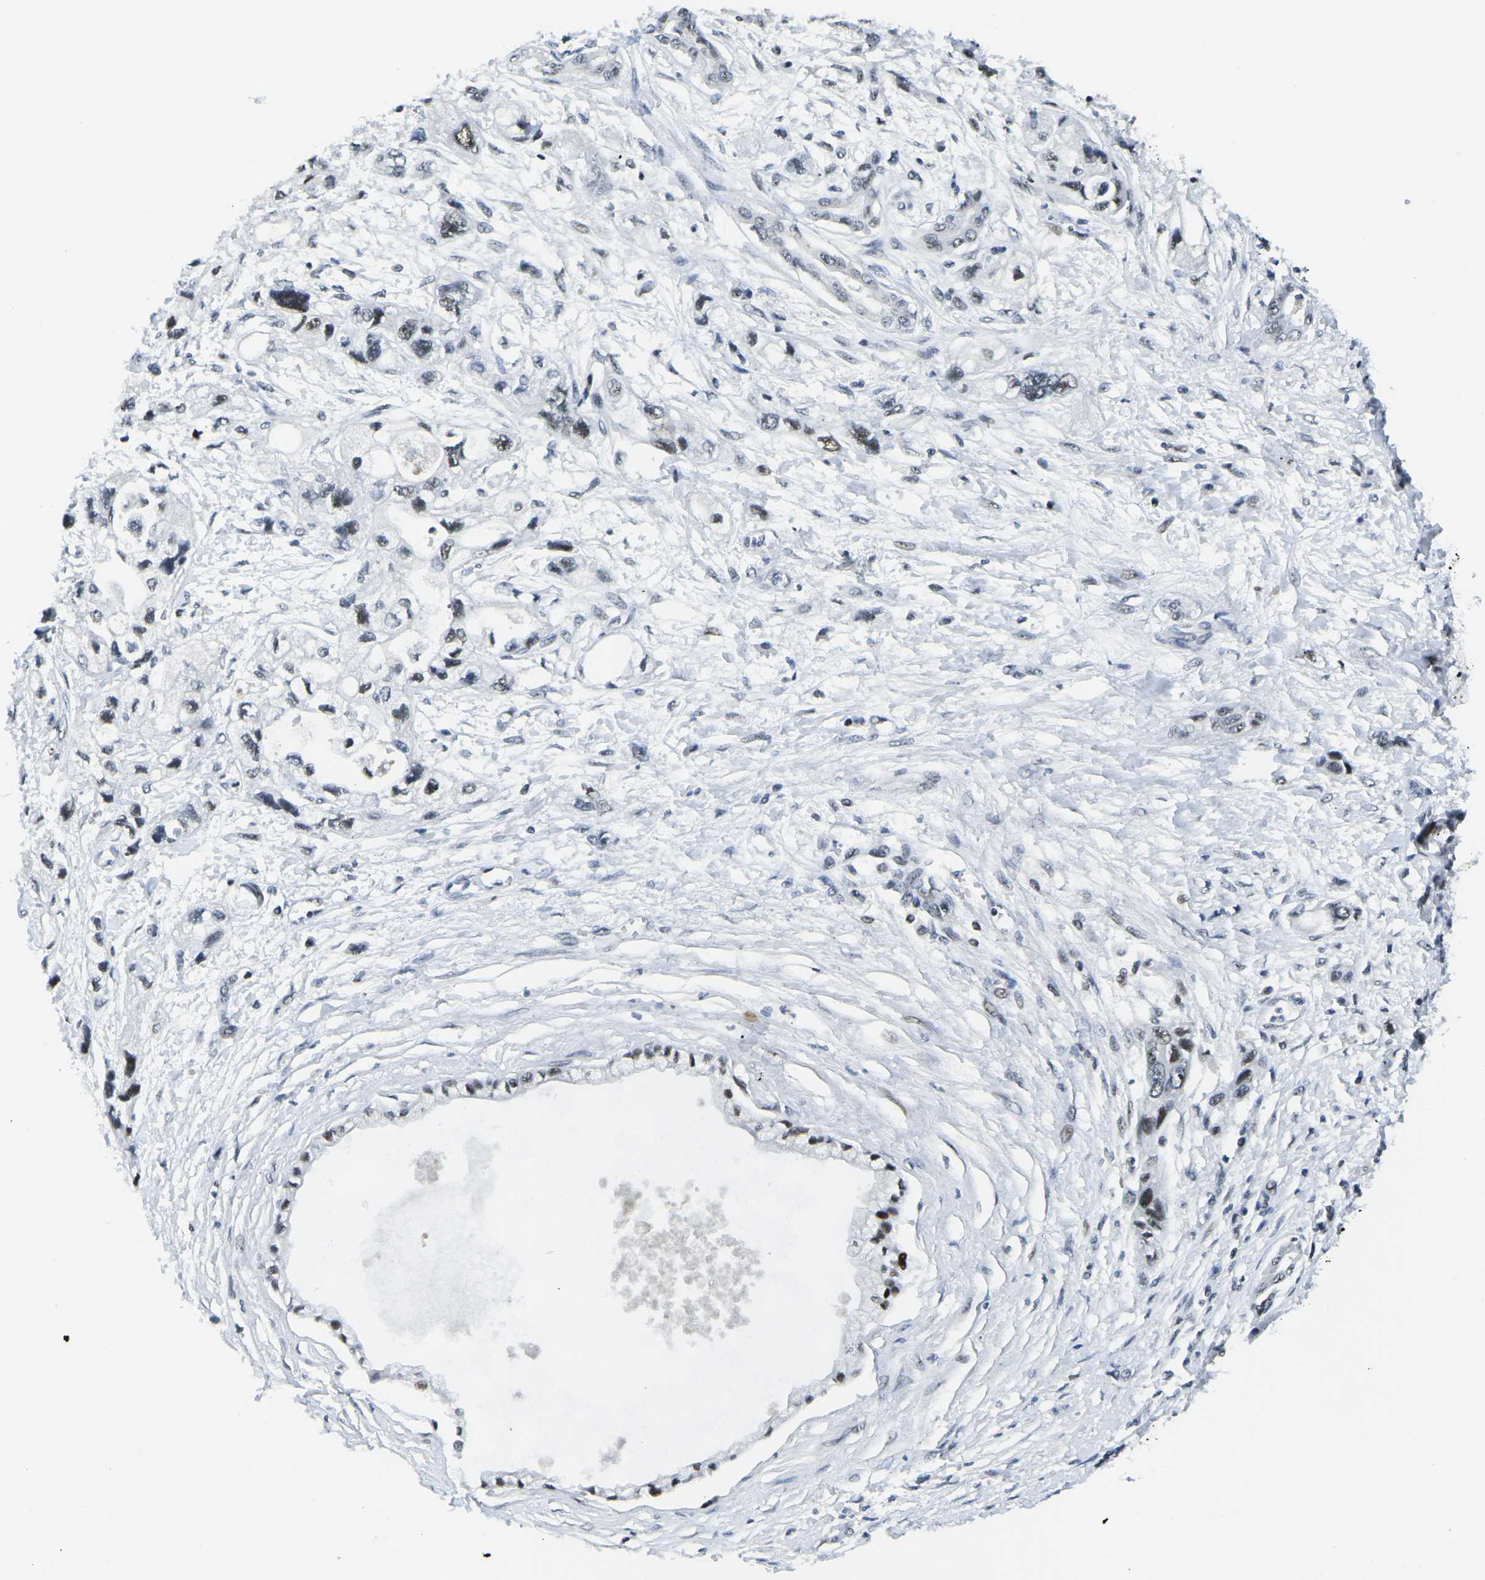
{"staining": {"intensity": "weak", "quantity": "<25%", "location": "nuclear"}, "tissue": "pancreatic cancer", "cell_type": "Tumor cells", "image_type": "cancer", "snomed": [{"axis": "morphology", "description": "Adenocarcinoma, NOS"}, {"axis": "topography", "description": "Pancreas"}], "caption": "Histopathology image shows no significant protein expression in tumor cells of adenocarcinoma (pancreatic).", "gene": "PRPF8", "patient": {"sex": "male", "age": 56}}